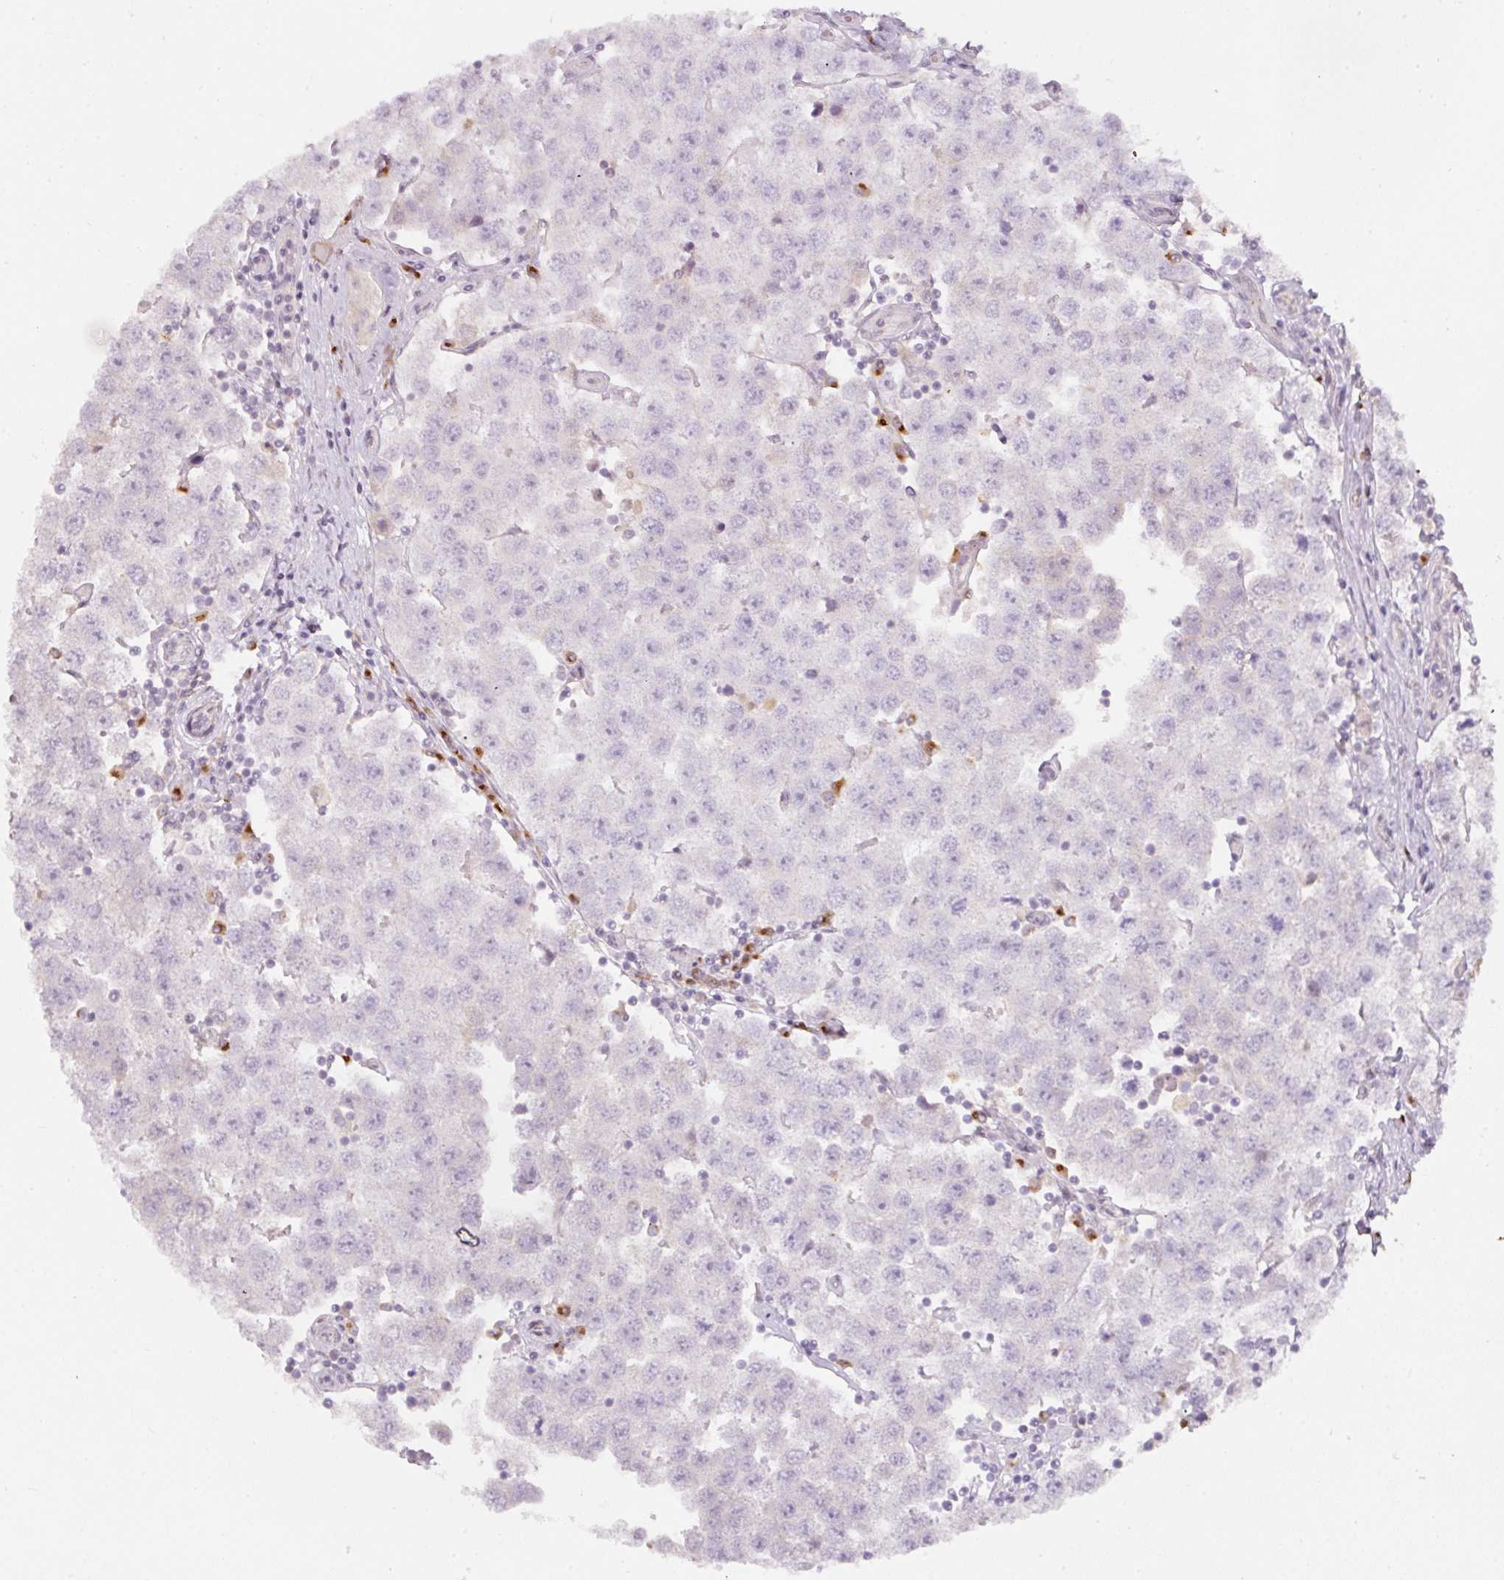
{"staining": {"intensity": "negative", "quantity": "none", "location": "none"}, "tissue": "testis cancer", "cell_type": "Tumor cells", "image_type": "cancer", "snomed": [{"axis": "morphology", "description": "Seminoma, NOS"}, {"axis": "topography", "description": "Testis"}], "caption": "This is an IHC histopathology image of seminoma (testis). There is no expression in tumor cells.", "gene": "NBPF11", "patient": {"sex": "male", "age": 34}}